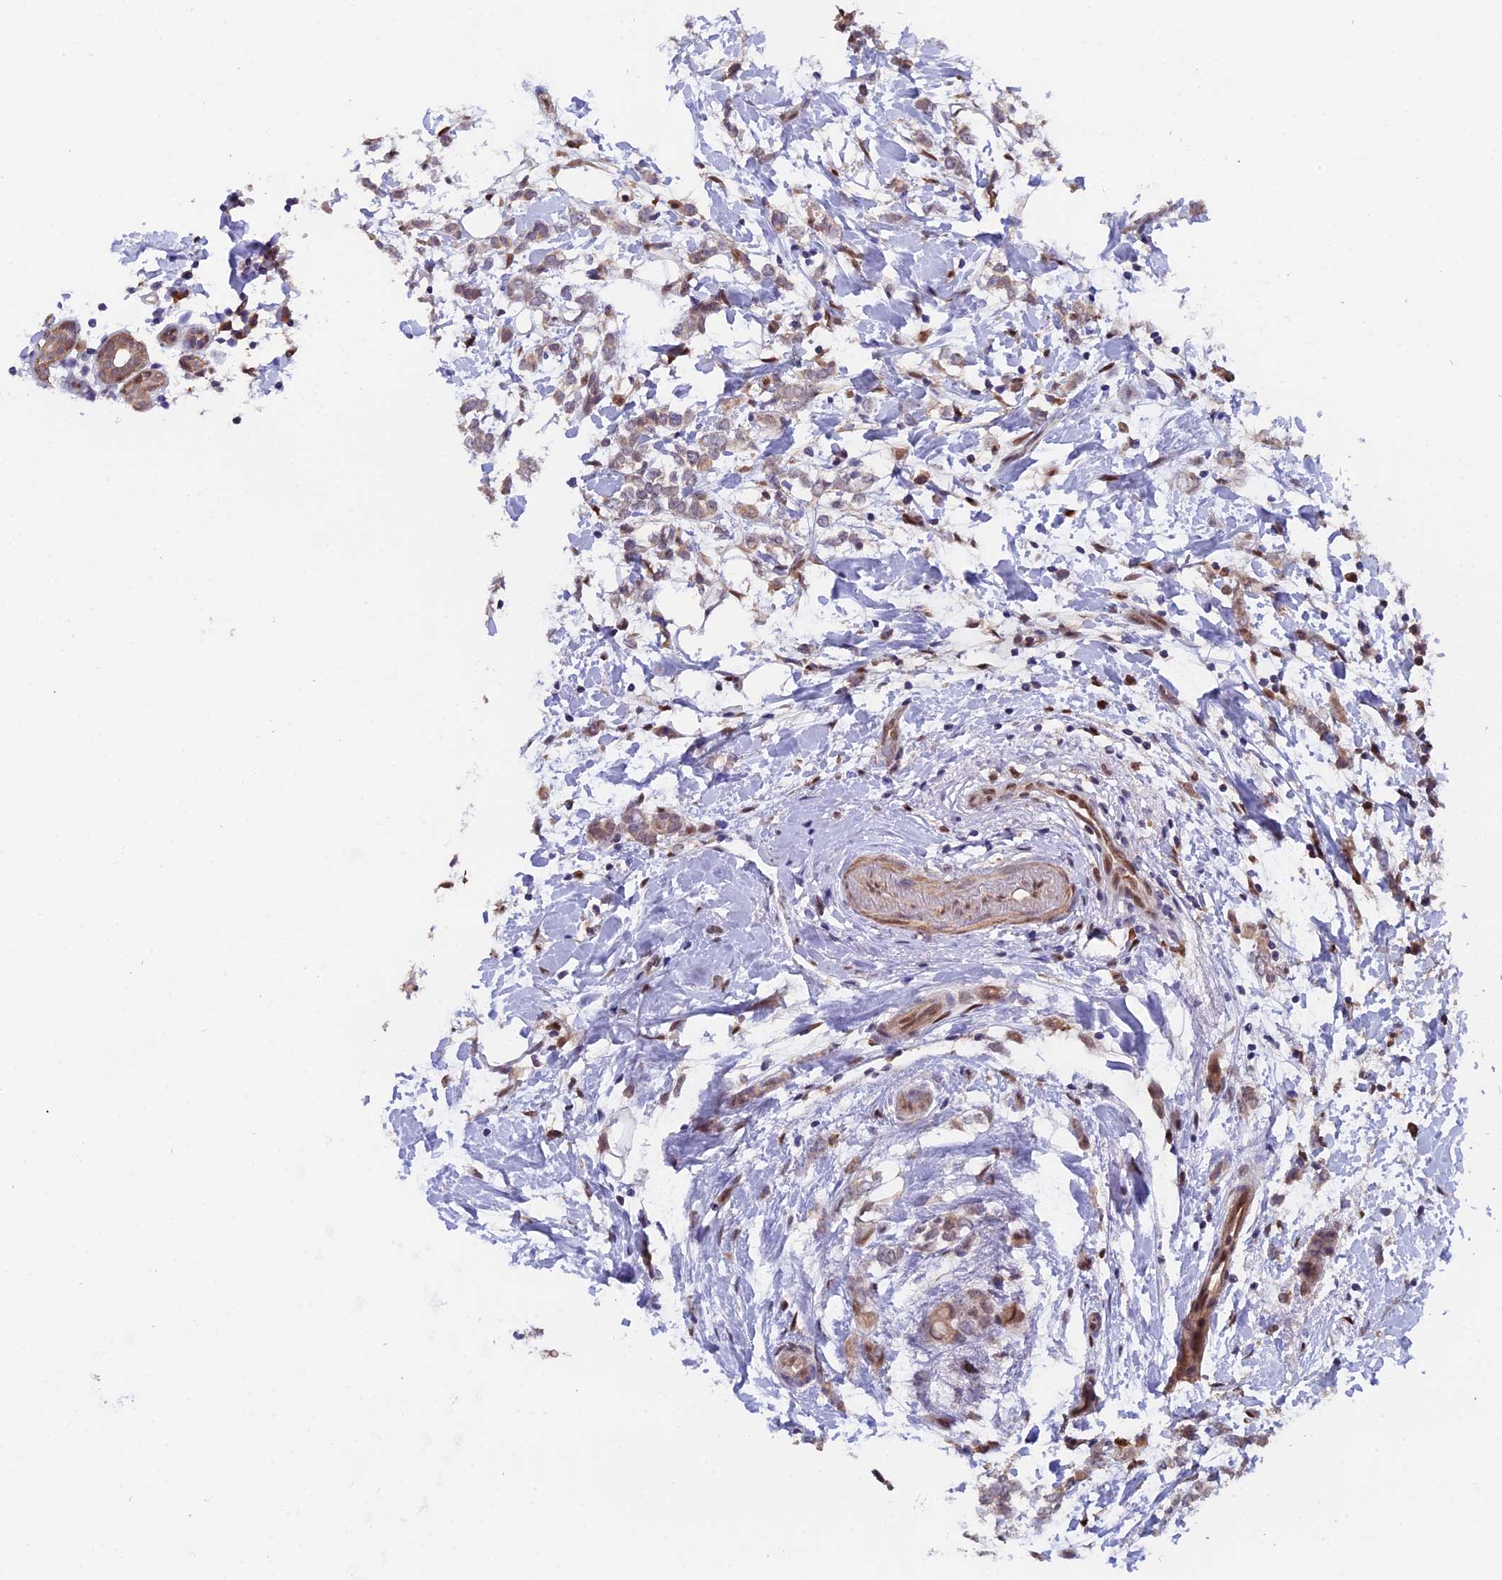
{"staining": {"intensity": "weak", "quantity": "25%-75%", "location": "cytoplasmic/membranous"}, "tissue": "breast cancer", "cell_type": "Tumor cells", "image_type": "cancer", "snomed": [{"axis": "morphology", "description": "Normal tissue, NOS"}, {"axis": "morphology", "description": "Lobular carcinoma"}, {"axis": "topography", "description": "Breast"}], "caption": "Breast cancer tissue reveals weak cytoplasmic/membranous expression in about 25%-75% of tumor cells, visualized by immunohistochemistry. The staining was performed using DAB, with brown indicating positive protein expression. Nuclei are stained blue with hematoxylin.", "gene": "FAM118B", "patient": {"sex": "female", "age": 47}}